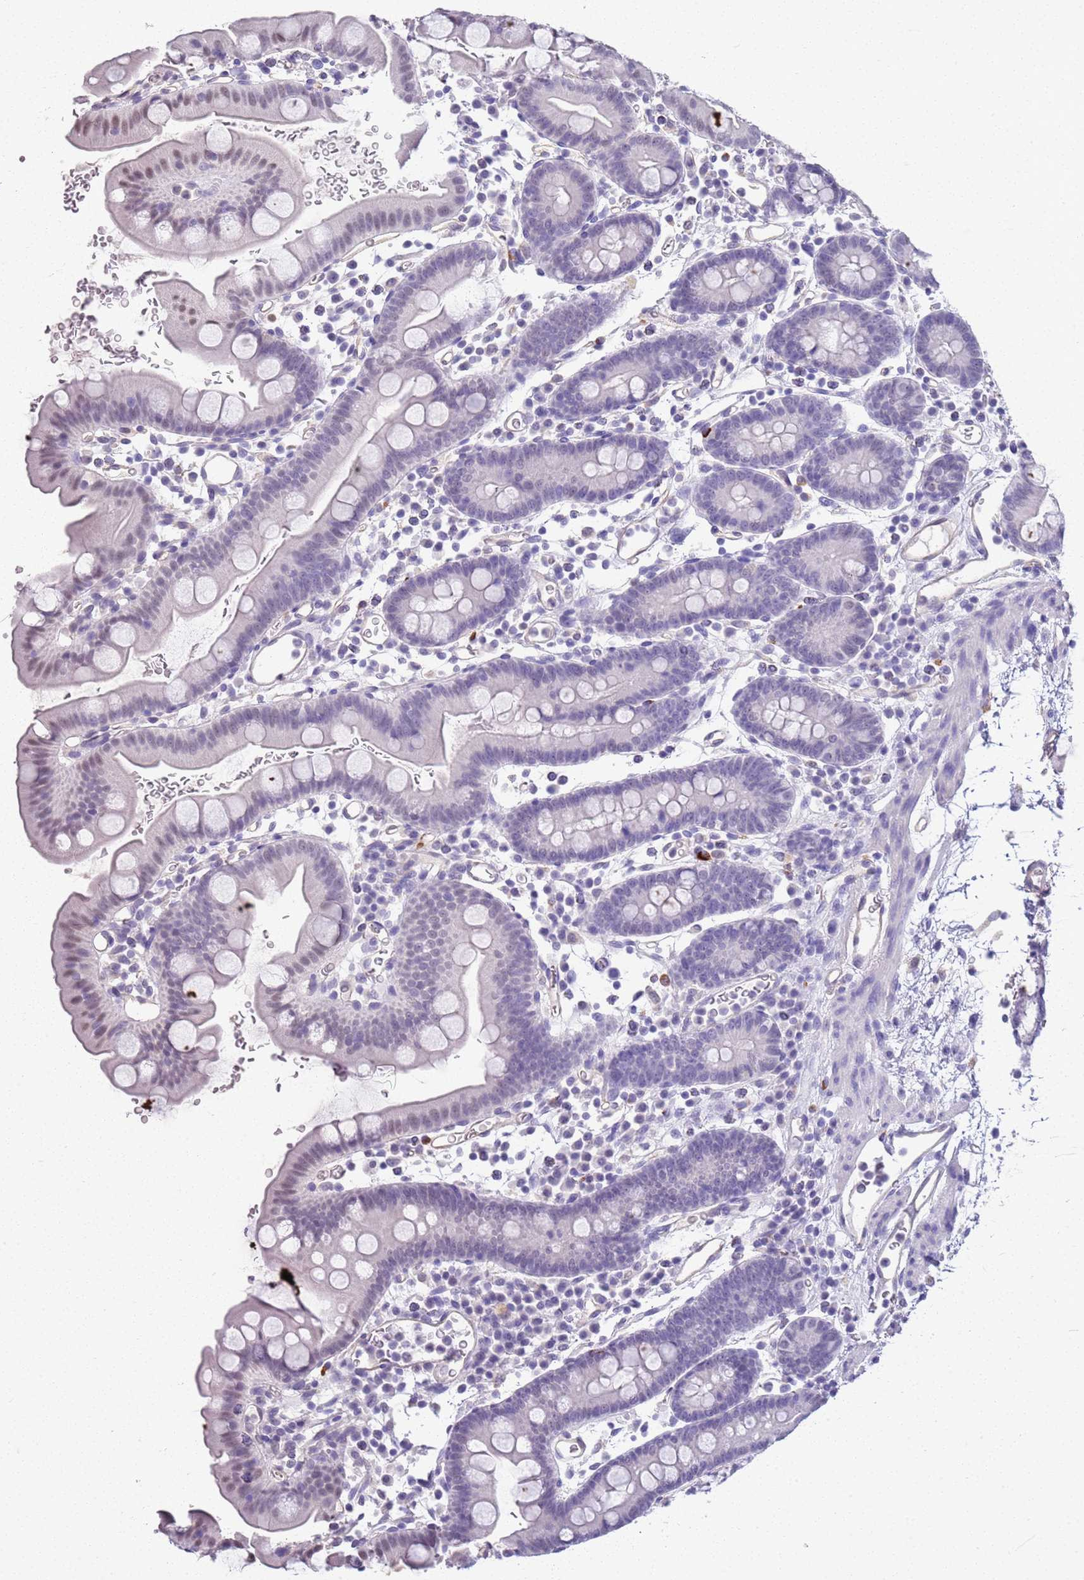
{"staining": {"intensity": "negative", "quantity": "none", "location": "none"}, "tissue": "small intestine", "cell_type": "Glandular cells", "image_type": "normal", "snomed": [{"axis": "morphology", "description": "Normal tissue, NOS"}, {"axis": "topography", "description": "Stomach, upper"}, {"axis": "topography", "description": "Stomach, lower"}, {"axis": "topography", "description": "Small intestine"}], "caption": "IHC histopathology image of normal human small intestine stained for a protein (brown), which displays no positivity in glandular cells. (DAB IHC, high magnification).", "gene": "CTRC", "patient": {"sex": "male", "age": 68}}